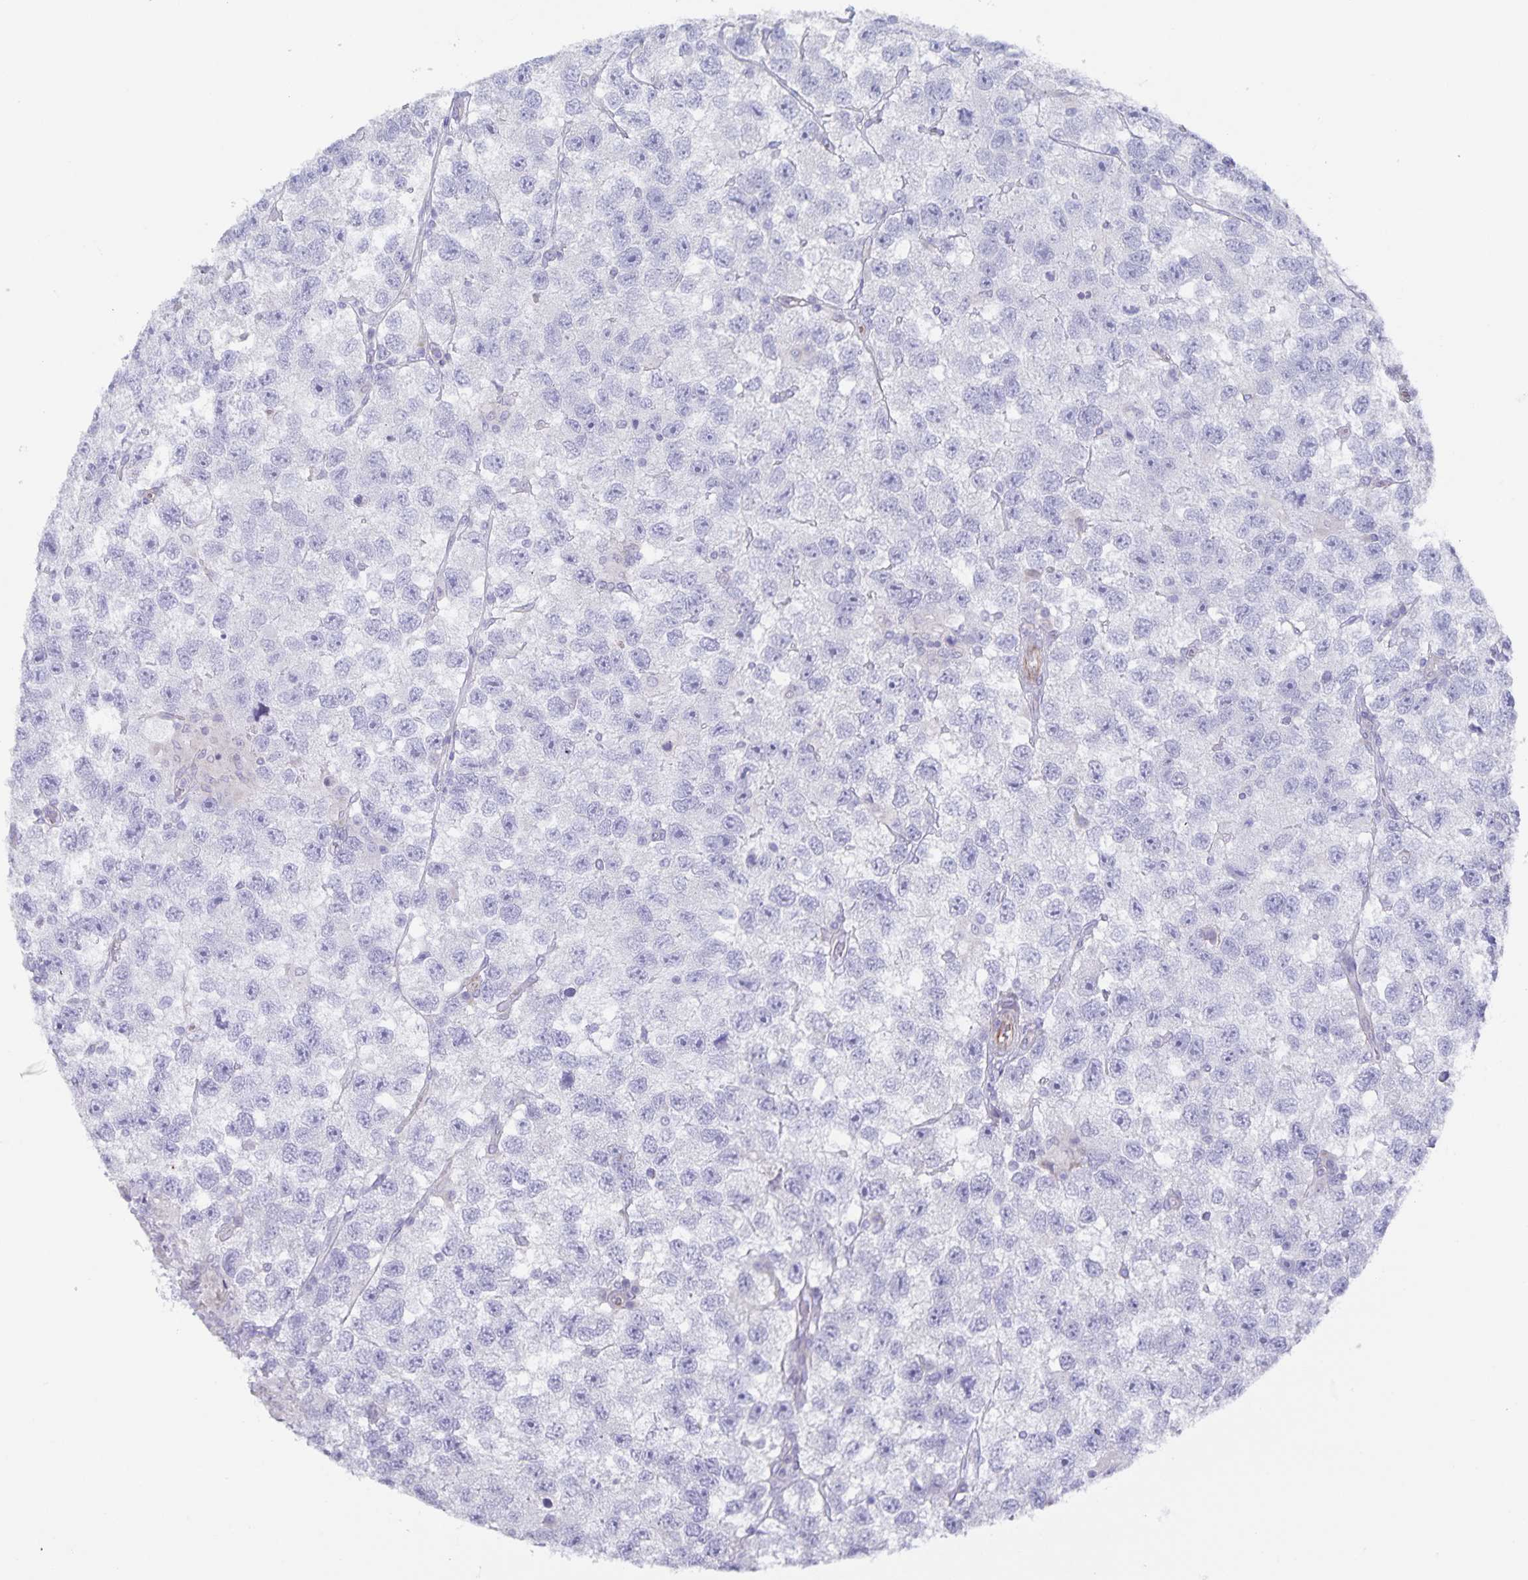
{"staining": {"intensity": "negative", "quantity": "none", "location": "none"}, "tissue": "testis cancer", "cell_type": "Tumor cells", "image_type": "cancer", "snomed": [{"axis": "morphology", "description": "Seminoma, NOS"}, {"axis": "topography", "description": "Testis"}], "caption": "IHC micrograph of human seminoma (testis) stained for a protein (brown), which demonstrates no staining in tumor cells.", "gene": "AQP4", "patient": {"sex": "male", "age": 26}}